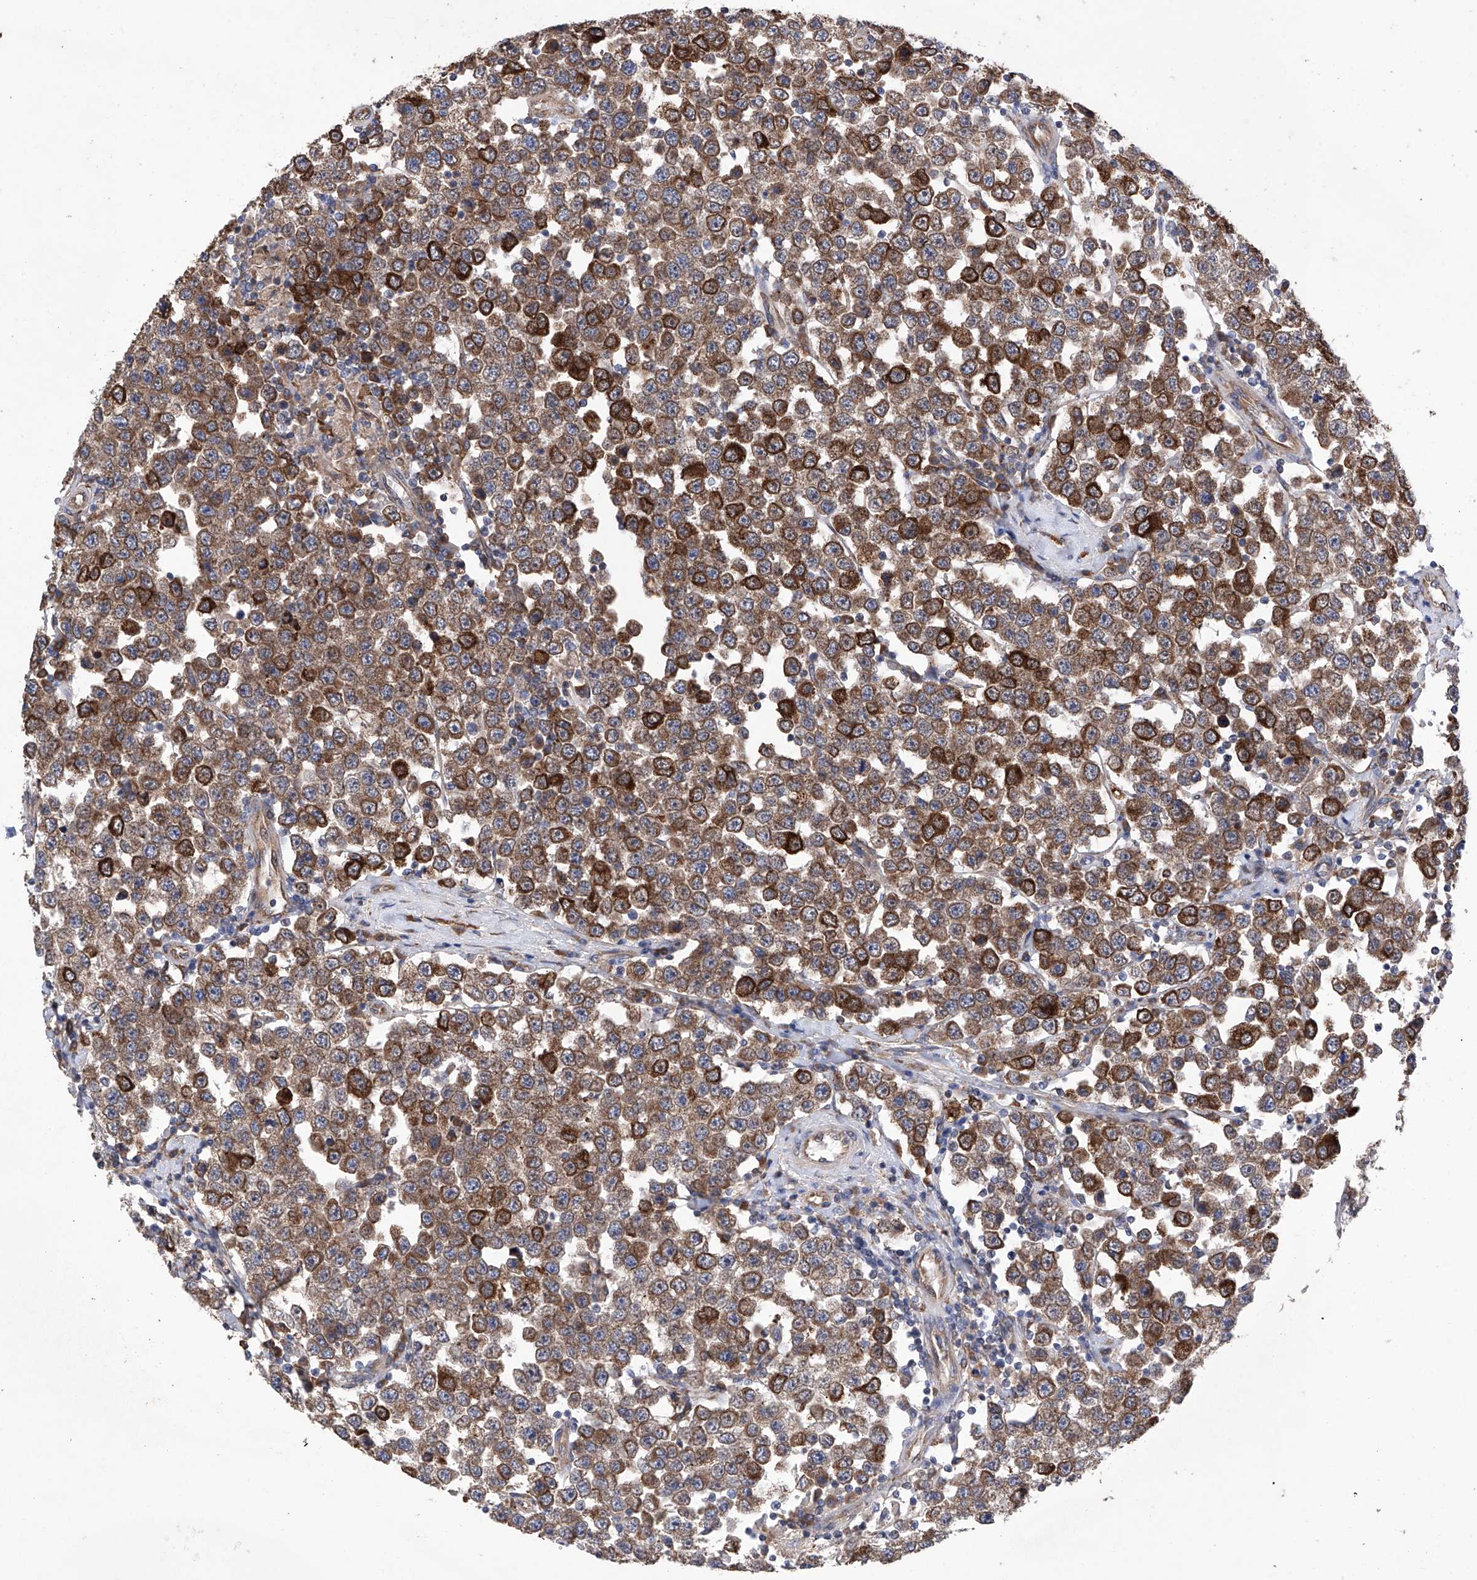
{"staining": {"intensity": "strong", "quantity": ">75%", "location": "cytoplasmic/membranous"}, "tissue": "testis cancer", "cell_type": "Tumor cells", "image_type": "cancer", "snomed": [{"axis": "morphology", "description": "Seminoma, NOS"}, {"axis": "topography", "description": "Testis"}], "caption": "The histopathology image demonstrates staining of testis cancer (seminoma), revealing strong cytoplasmic/membranous protein staining (brown color) within tumor cells.", "gene": "DNAH8", "patient": {"sex": "male", "age": 28}}